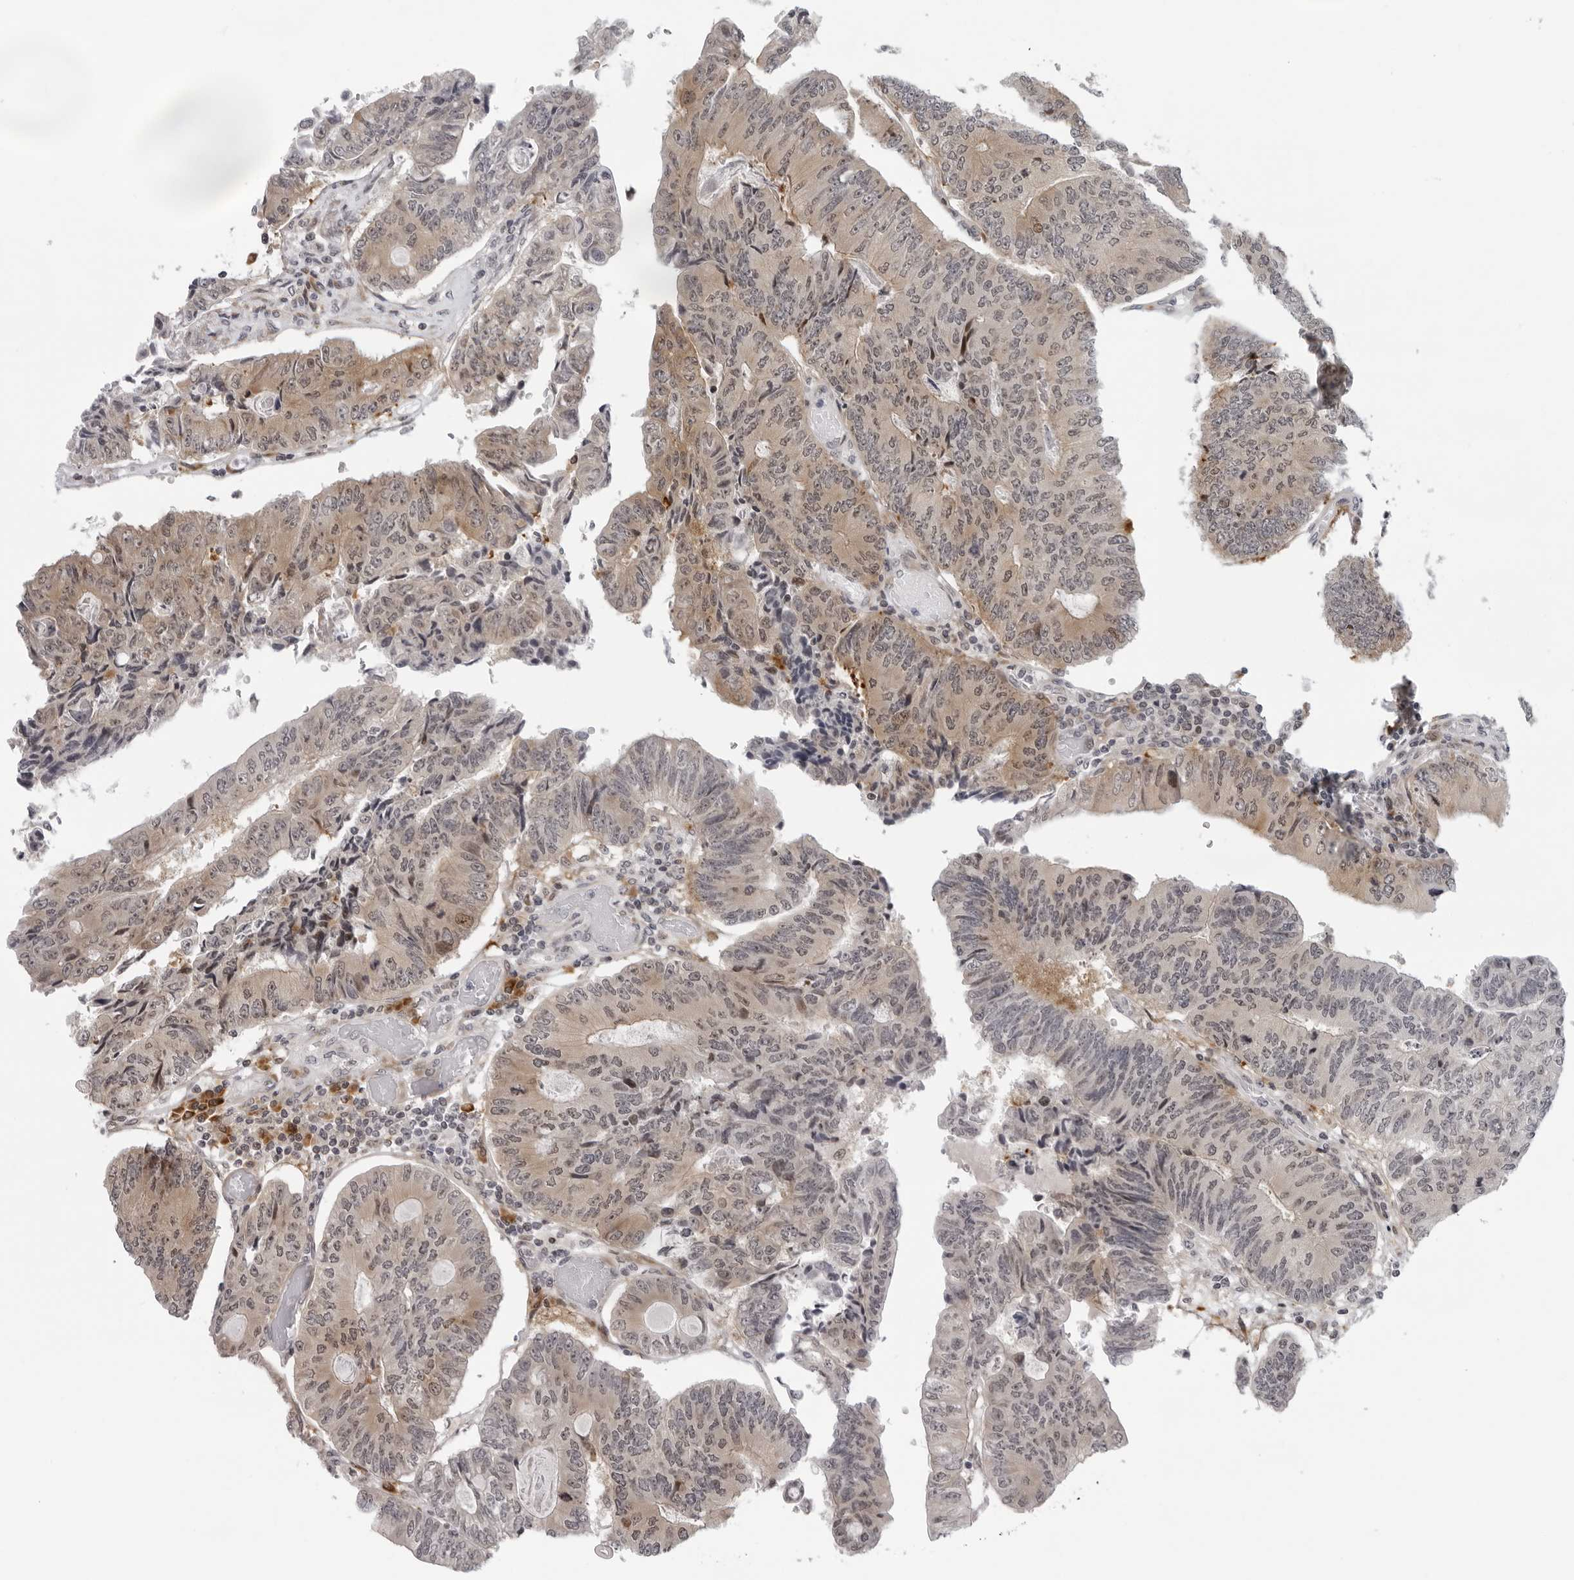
{"staining": {"intensity": "weak", "quantity": ">75%", "location": "cytoplasmic/membranous,nuclear"}, "tissue": "colorectal cancer", "cell_type": "Tumor cells", "image_type": "cancer", "snomed": [{"axis": "morphology", "description": "Adenocarcinoma, NOS"}, {"axis": "topography", "description": "Colon"}], "caption": "A photomicrograph showing weak cytoplasmic/membranous and nuclear expression in approximately >75% of tumor cells in colorectal cancer (adenocarcinoma), as visualized by brown immunohistochemical staining.", "gene": "PIP4K2C", "patient": {"sex": "female", "age": 67}}